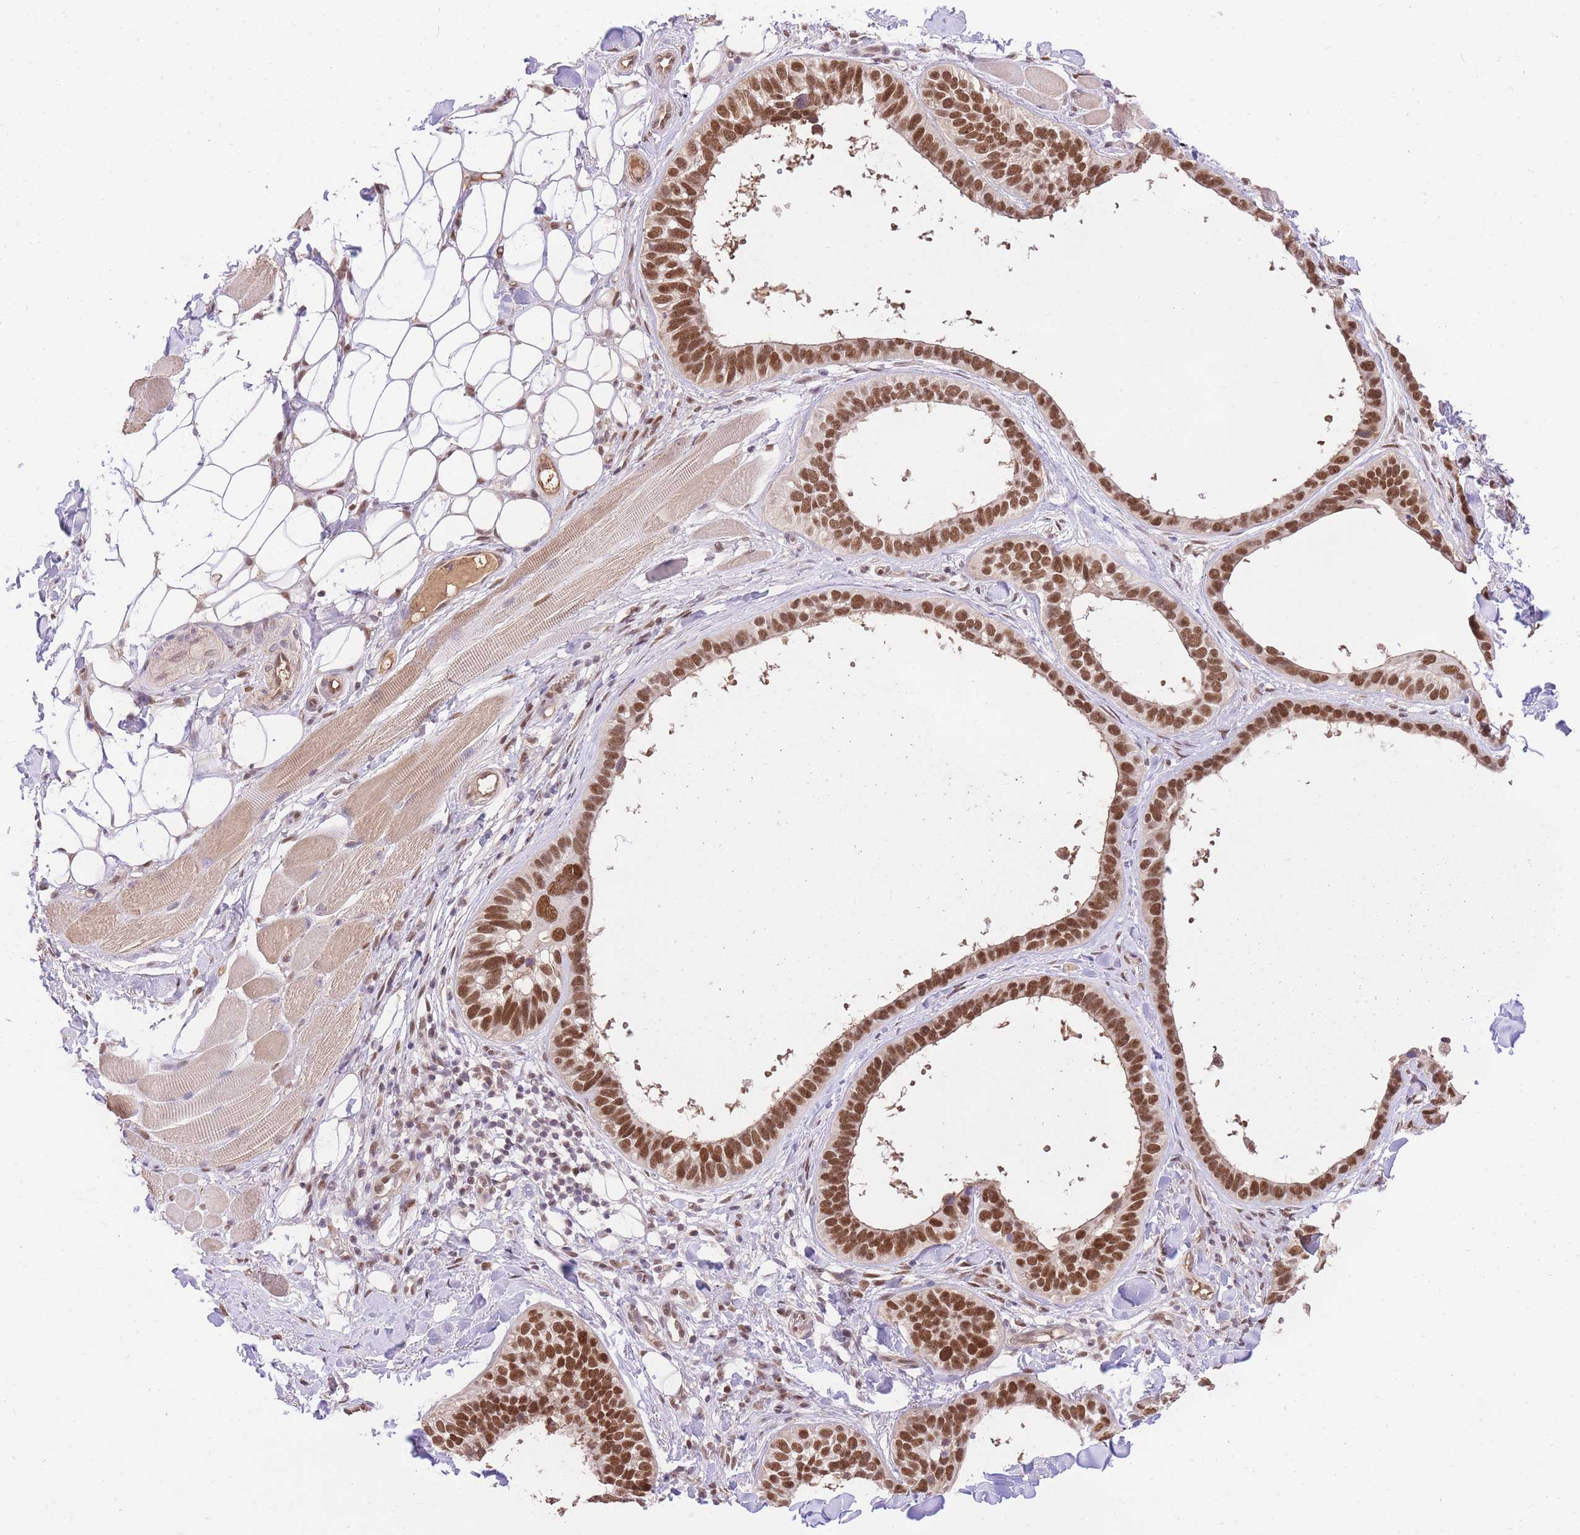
{"staining": {"intensity": "strong", "quantity": ">75%", "location": "nuclear"}, "tissue": "skin cancer", "cell_type": "Tumor cells", "image_type": "cancer", "snomed": [{"axis": "morphology", "description": "Basal cell carcinoma"}, {"axis": "topography", "description": "Skin"}], "caption": "Immunohistochemical staining of human skin basal cell carcinoma exhibits strong nuclear protein staining in approximately >75% of tumor cells.", "gene": "UBXN7", "patient": {"sex": "male", "age": 62}}